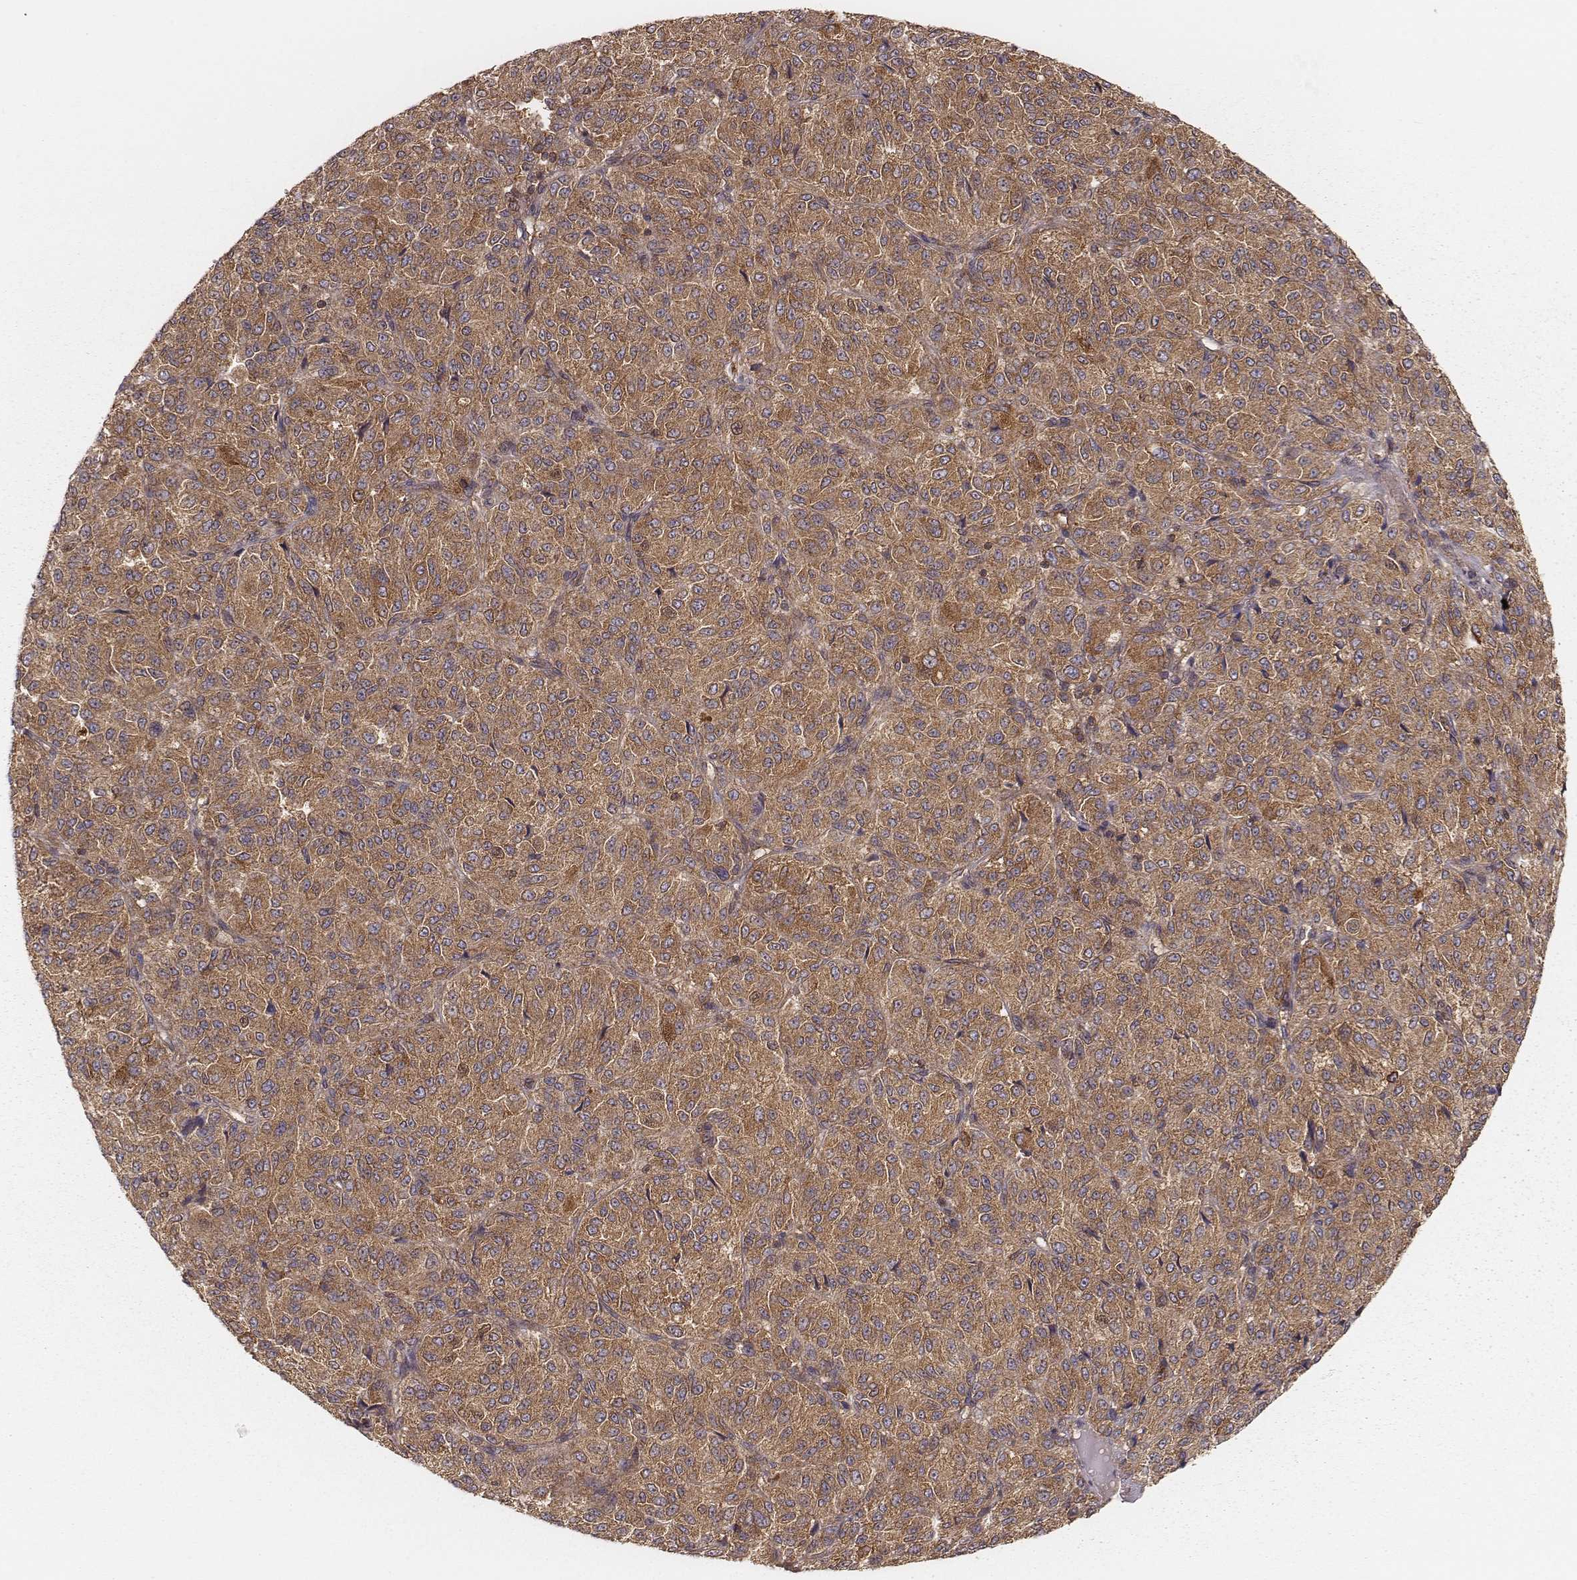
{"staining": {"intensity": "moderate", "quantity": ">75%", "location": "cytoplasmic/membranous"}, "tissue": "melanoma", "cell_type": "Tumor cells", "image_type": "cancer", "snomed": [{"axis": "morphology", "description": "Malignant melanoma, Metastatic site"}, {"axis": "topography", "description": "Brain"}], "caption": "A micrograph of human malignant melanoma (metastatic site) stained for a protein demonstrates moderate cytoplasmic/membranous brown staining in tumor cells. (DAB (3,3'-diaminobenzidine) IHC, brown staining for protein, blue staining for nuclei).", "gene": "CARS1", "patient": {"sex": "female", "age": 56}}